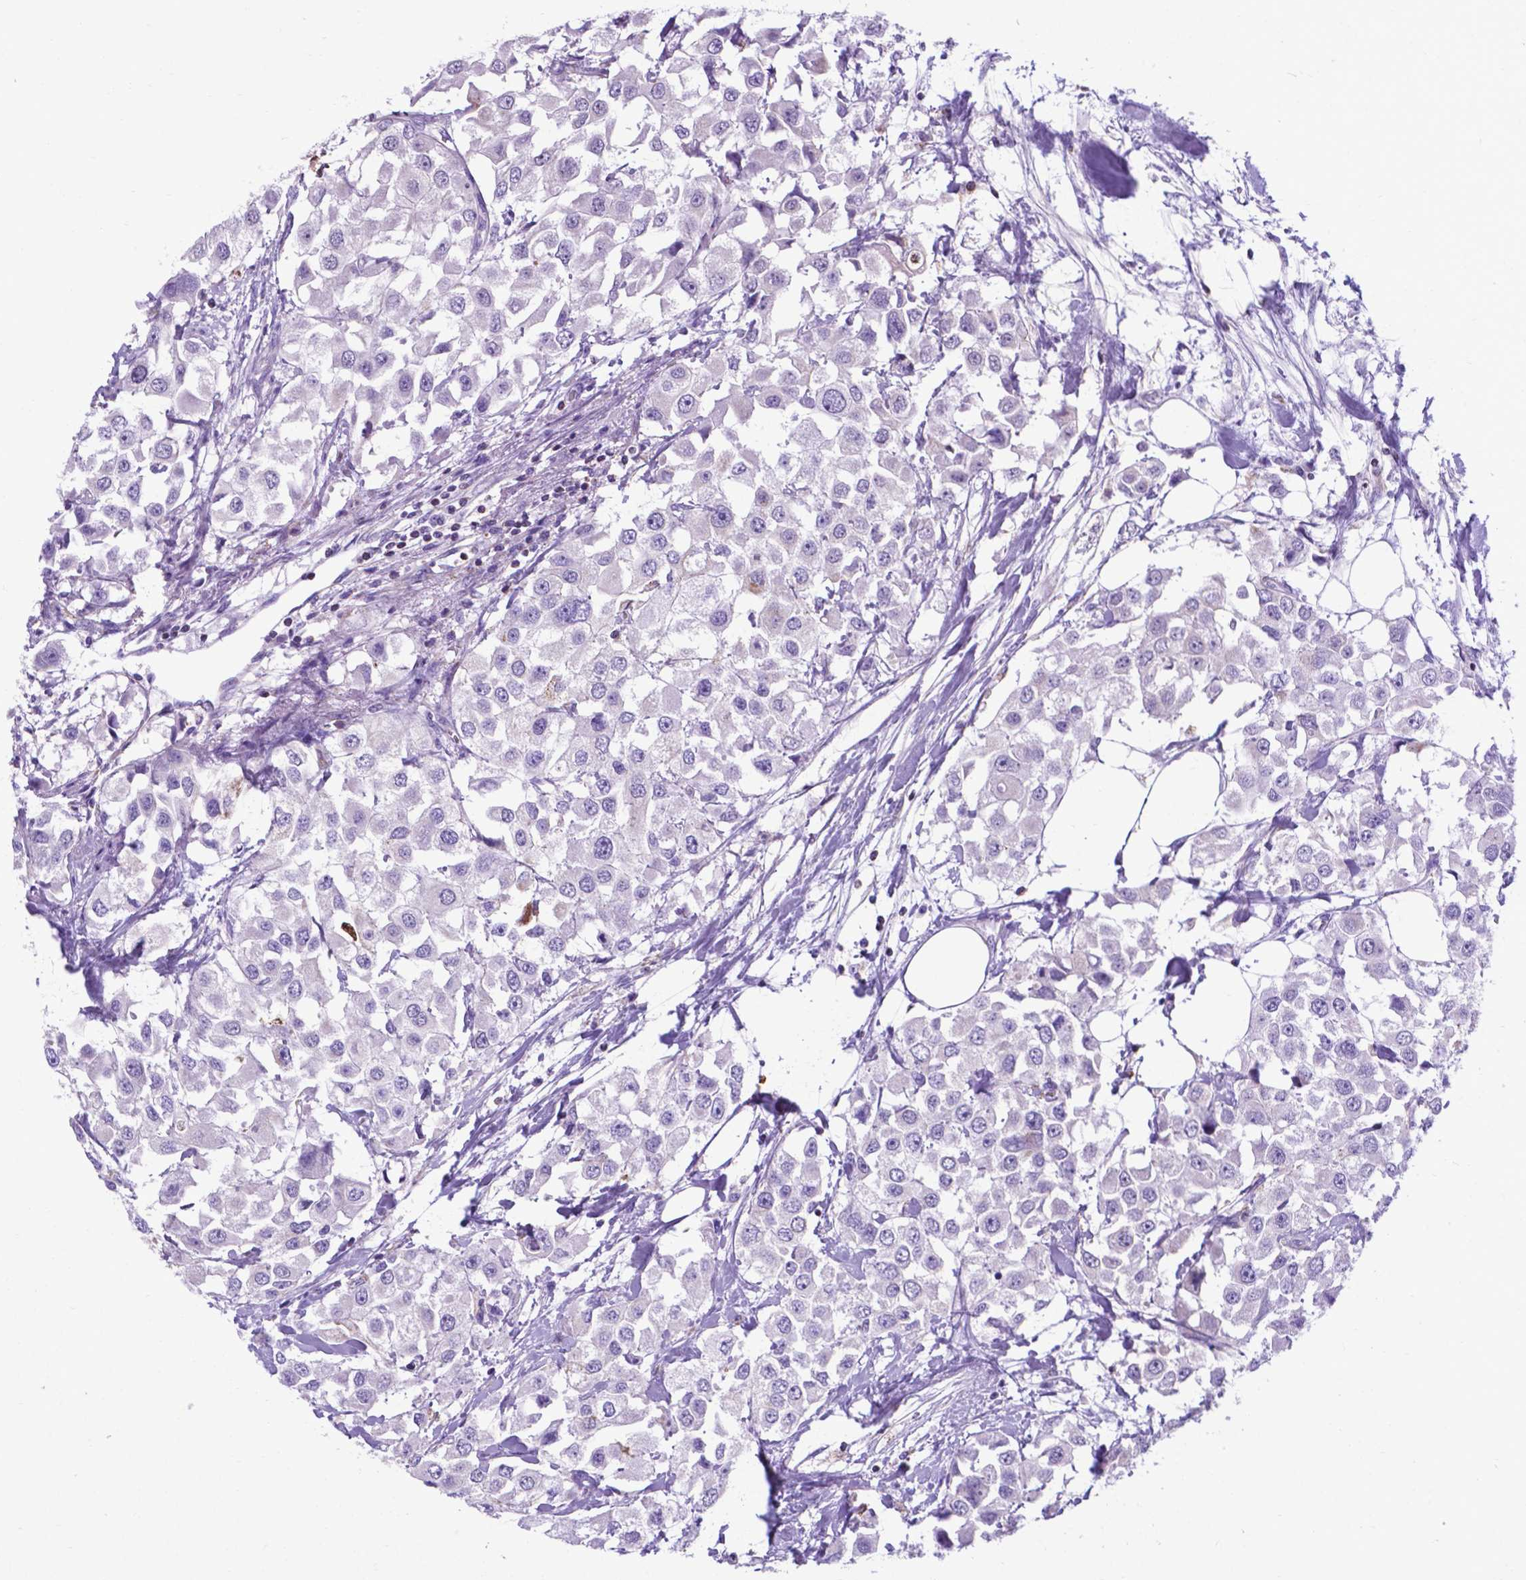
{"staining": {"intensity": "weak", "quantity": "<25%", "location": "cytoplasmic/membranous"}, "tissue": "urothelial cancer", "cell_type": "Tumor cells", "image_type": "cancer", "snomed": [{"axis": "morphology", "description": "Urothelial carcinoma, High grade"}, {"axis": "topography", "description": "Urinary bladder"}], "caption": "Immunohistochemistry (IHC) of urothelial carcinoma (high-grade) reveals no staining in tumor cells.", "gene": "POU3F3", "patient": {"sex": "female", "age": 64}}